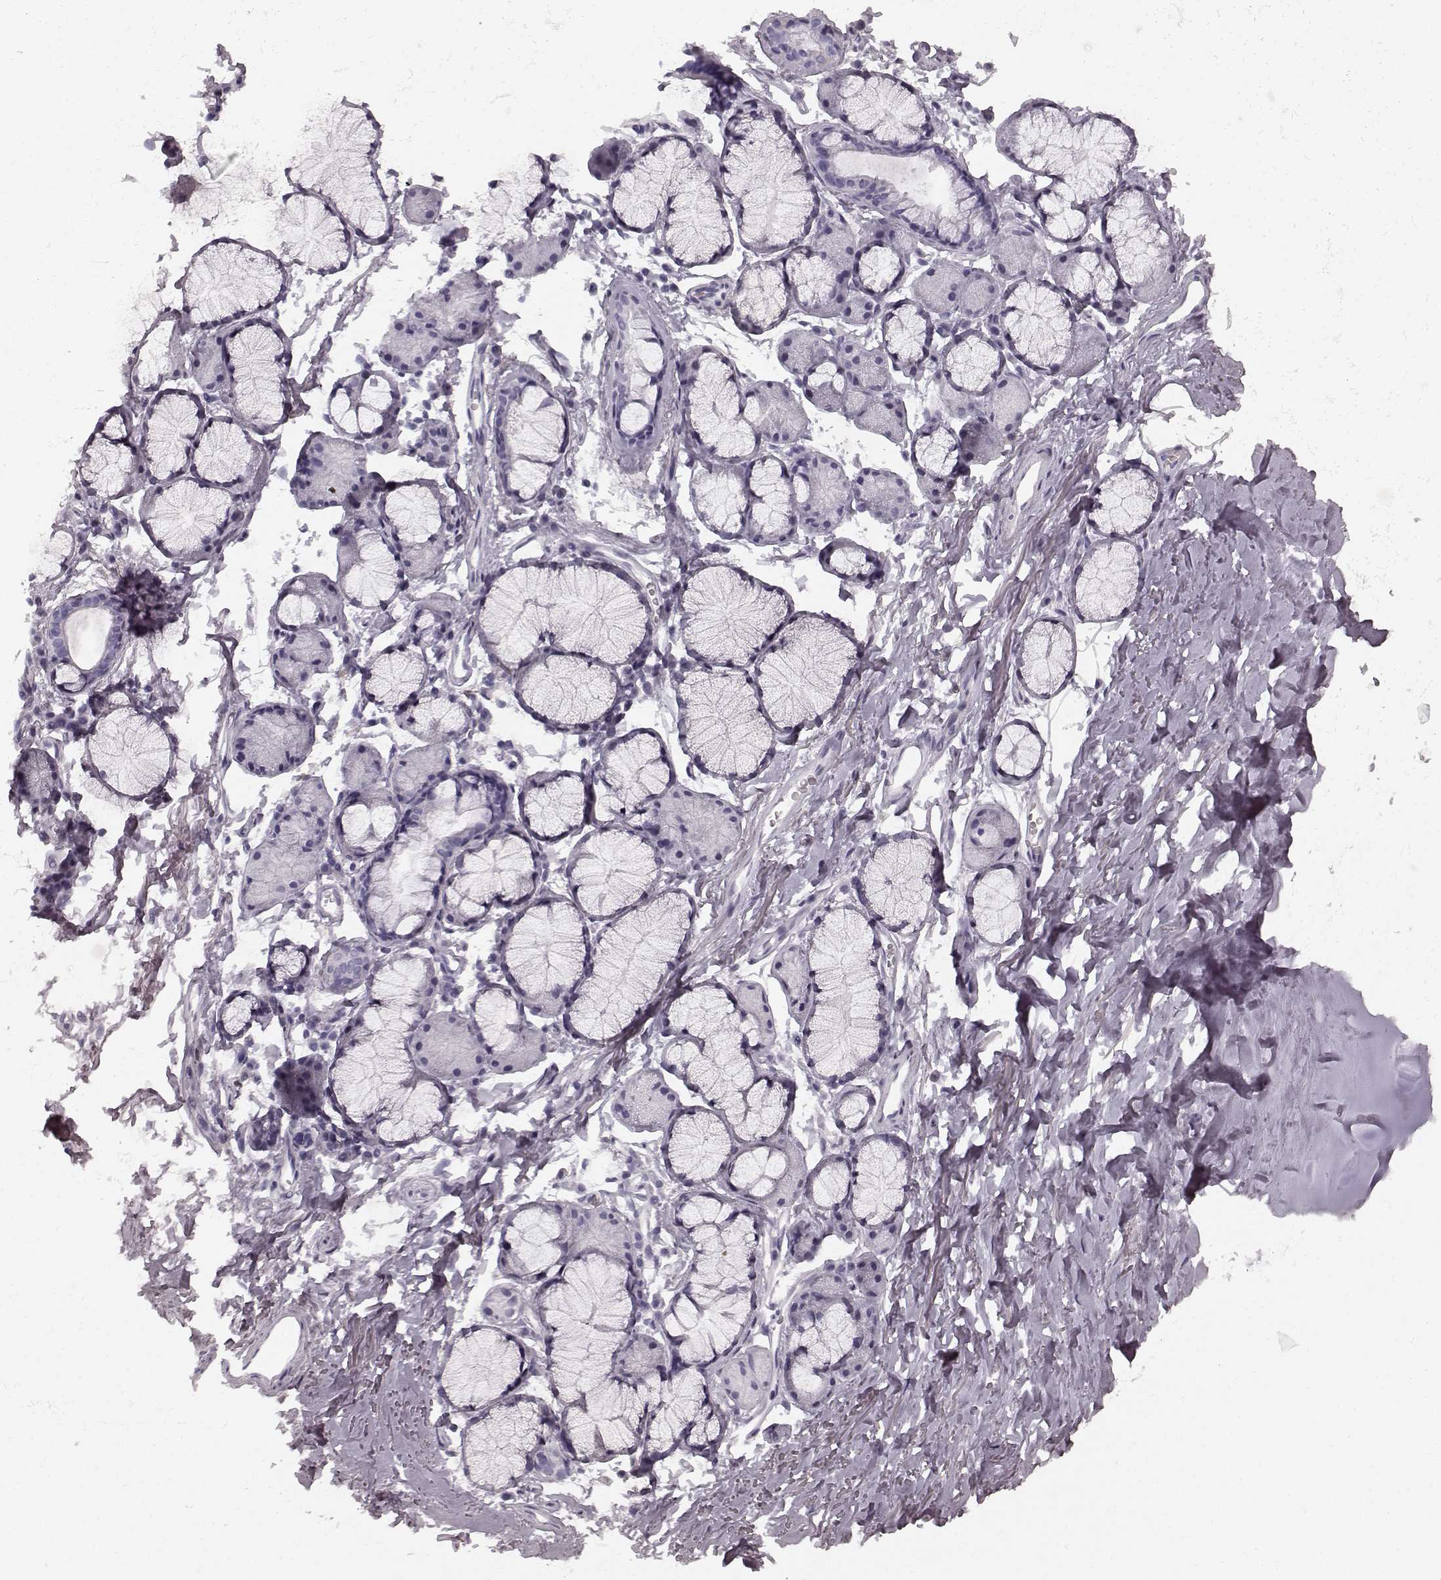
{"staining": {"intensity": "negative", "quantity": "none", "location": "none"}, "tissue": "adipose tissue", "cell_type": "Adipocytes", "image_type": "normal", "snomed": [{"axis": "morphology", "description": "Normal tissue, NOS"}, {"axis": "topography", "description": "Cartilage tissue"}, {"axis": "topography", "description": "Bronchus"}], "caption": "DAB (3,3'-diaminobenzidine) immunohistochemical staining of benign human adipose tissue shows no significant positivity in adipocytes.", "gene": "TMPRSS15", "patient": {"sex": "female", "age": 79}}